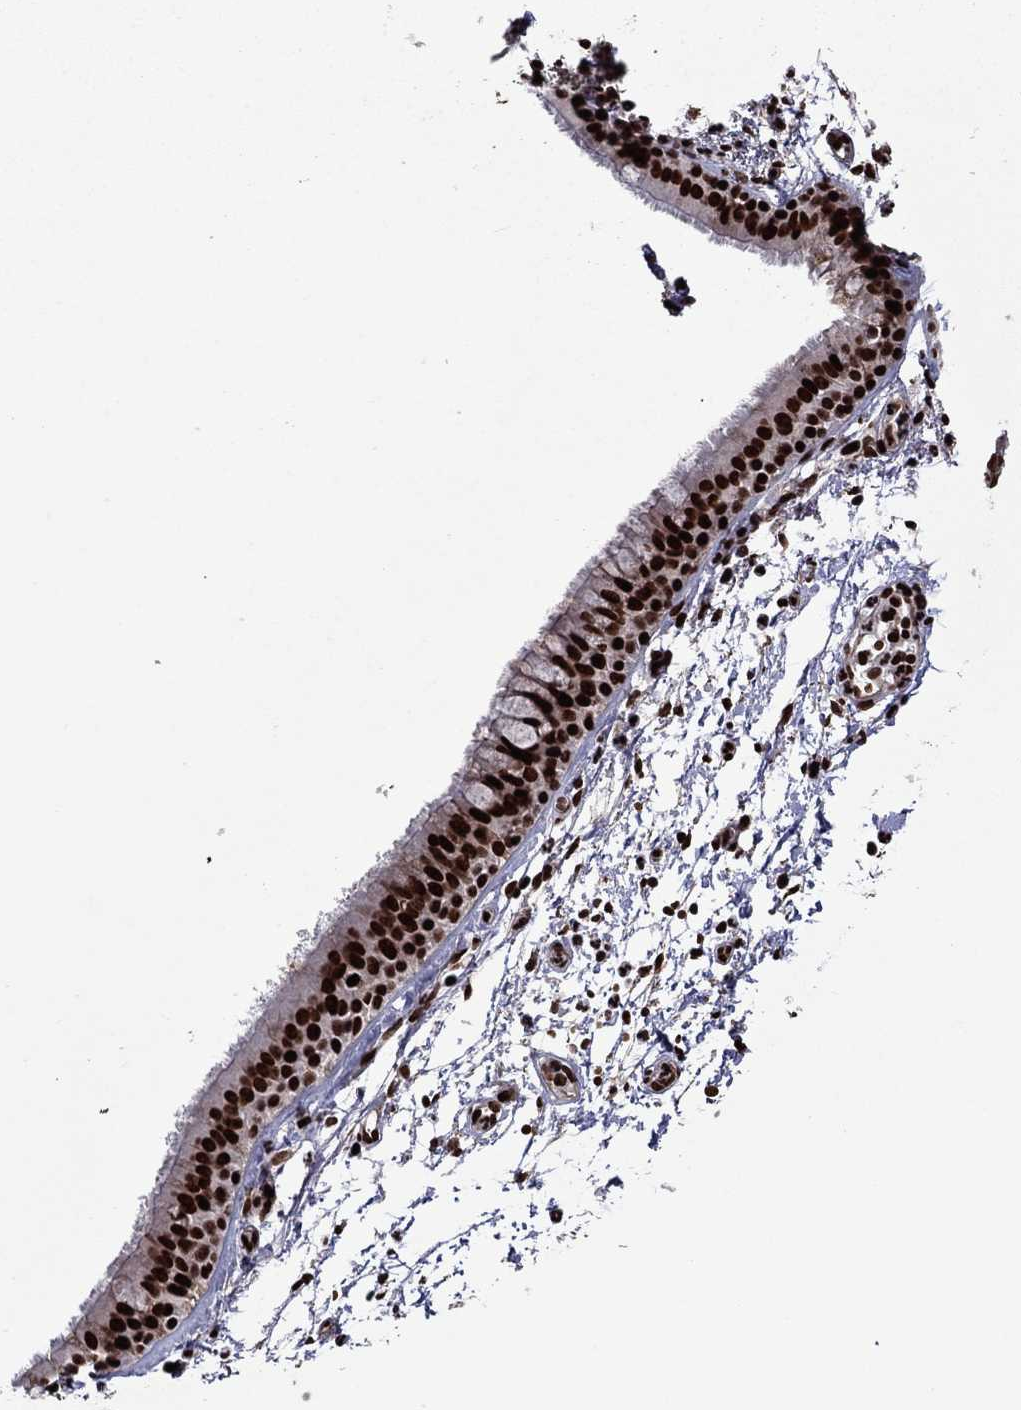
{"staining": {"intensity": "strong", "quantity": ">75%", "location": "nuclear"}, "tissue": "bronchus", "cell_type": "Respiratory epithelial cells", "image_type": "normal", "snomed": [{"axis": "morphology", "description": "Normal tissue, NOS"}, {"axis": "topography", "description": "Cartilage tissue"}, {"axis": "topography", "description": "Bronchus"}], "caption": "Unremarkable bronchus displays strong nuclear positivity in approximately >75% of respiratory epithelial cells, visualized by immunohistochemistry.", "gene": "LIMK1", "patient": {"sex": "male", "age": 66}}